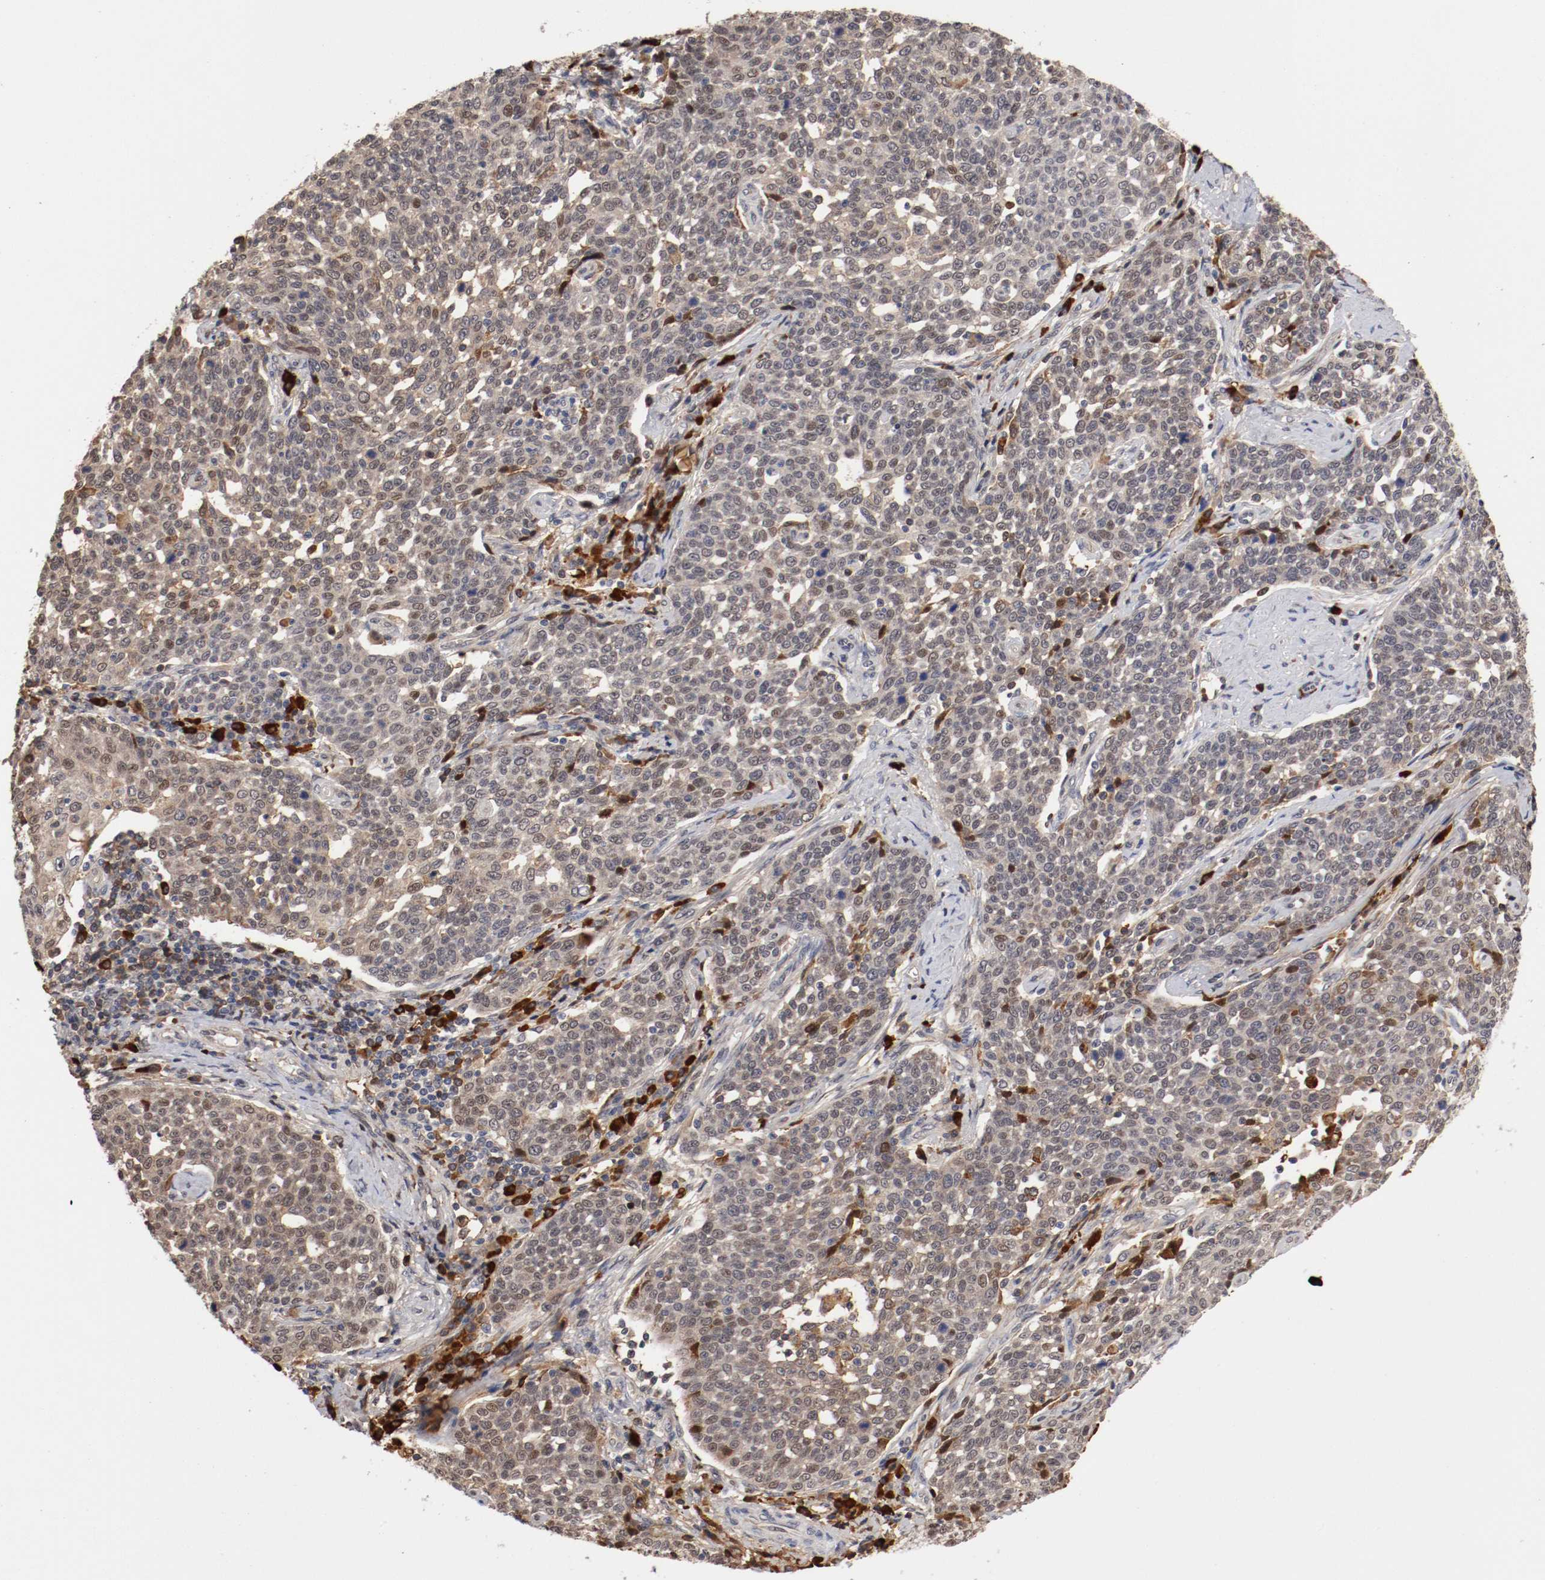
{"staining": {"intensity": "weak", "quantity": "<25%", "location": "cytoplasmic/membranous,nuclear"}, "tissue": "cervical cancer", "cell_type": "Tumor cells", "image_type": "cancer", "snomed": [{"axis": "morphology", "description": "Squamous cell carcinoma, NOS"}, {"axis": "topography", "description": "Cervix"}], "caption": "Immunohistochemistry (IHC) of cervical cancer shows no staining in tumor cells.", "gene": "DNMT3B", "patient": {"sex": "female", "age": 34}}